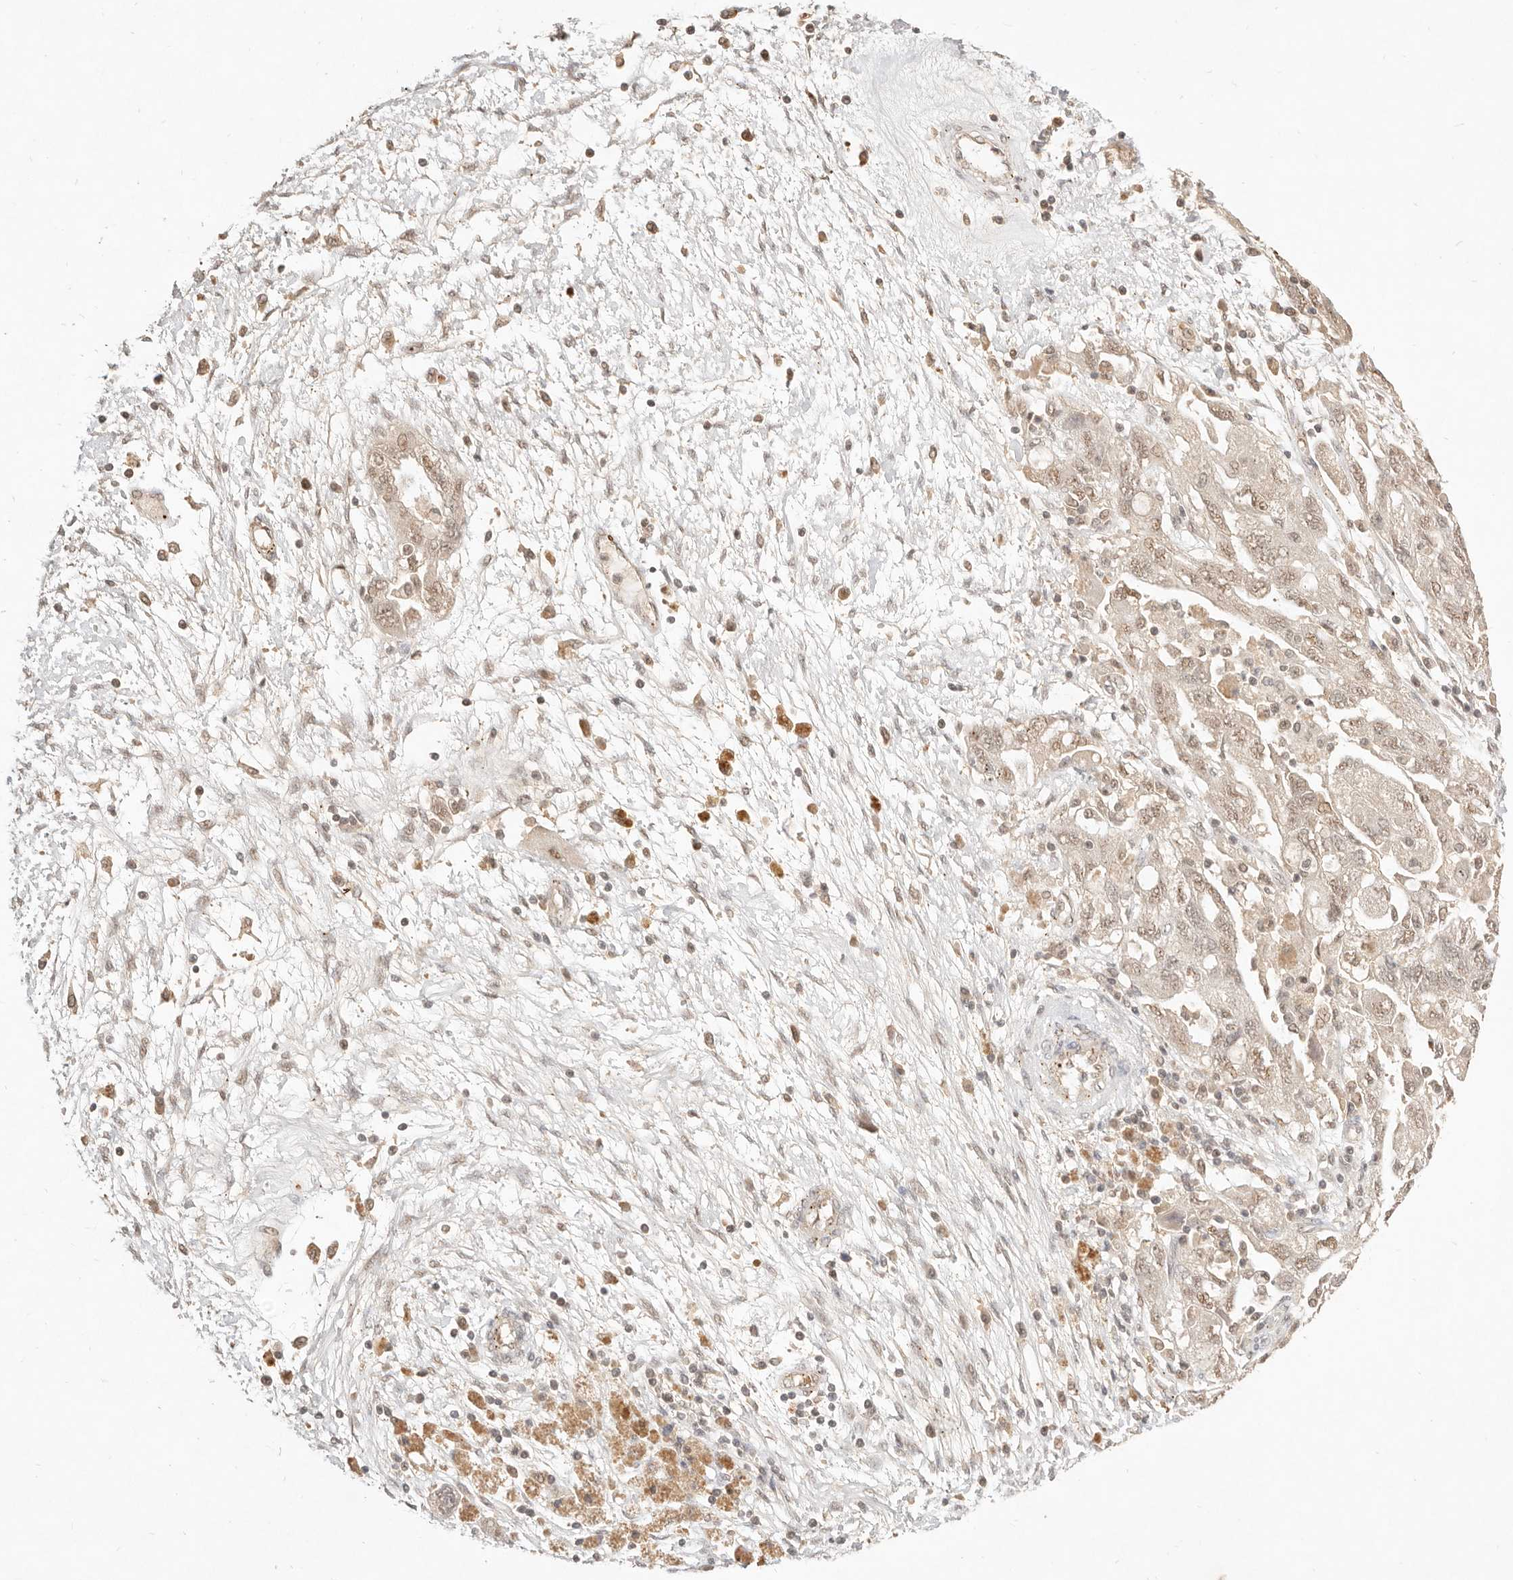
{"staining": {"intensity": "moderate", "quantity": ">75%", "location": "nuclear"}, "tissue": "ovarian cancer", "cell_type": "Tumor cells", "image_type": "cancer", "snomed": [{"axis": "morphology", "description": "Carcinoma, NOS"}, {"axis": "morphology", "description": "Cystadenocarcinoma, serous, NOS"}, {"axis": "topography", "description": "Ovary"}], "caption": "DAB immunohistochemical staining of human ovarian cancer displays moderate nuclear protein expression in about >75% of tumor cells.", "gene": "MEP1A", "patient": {"sex": "female", "age": 69}}